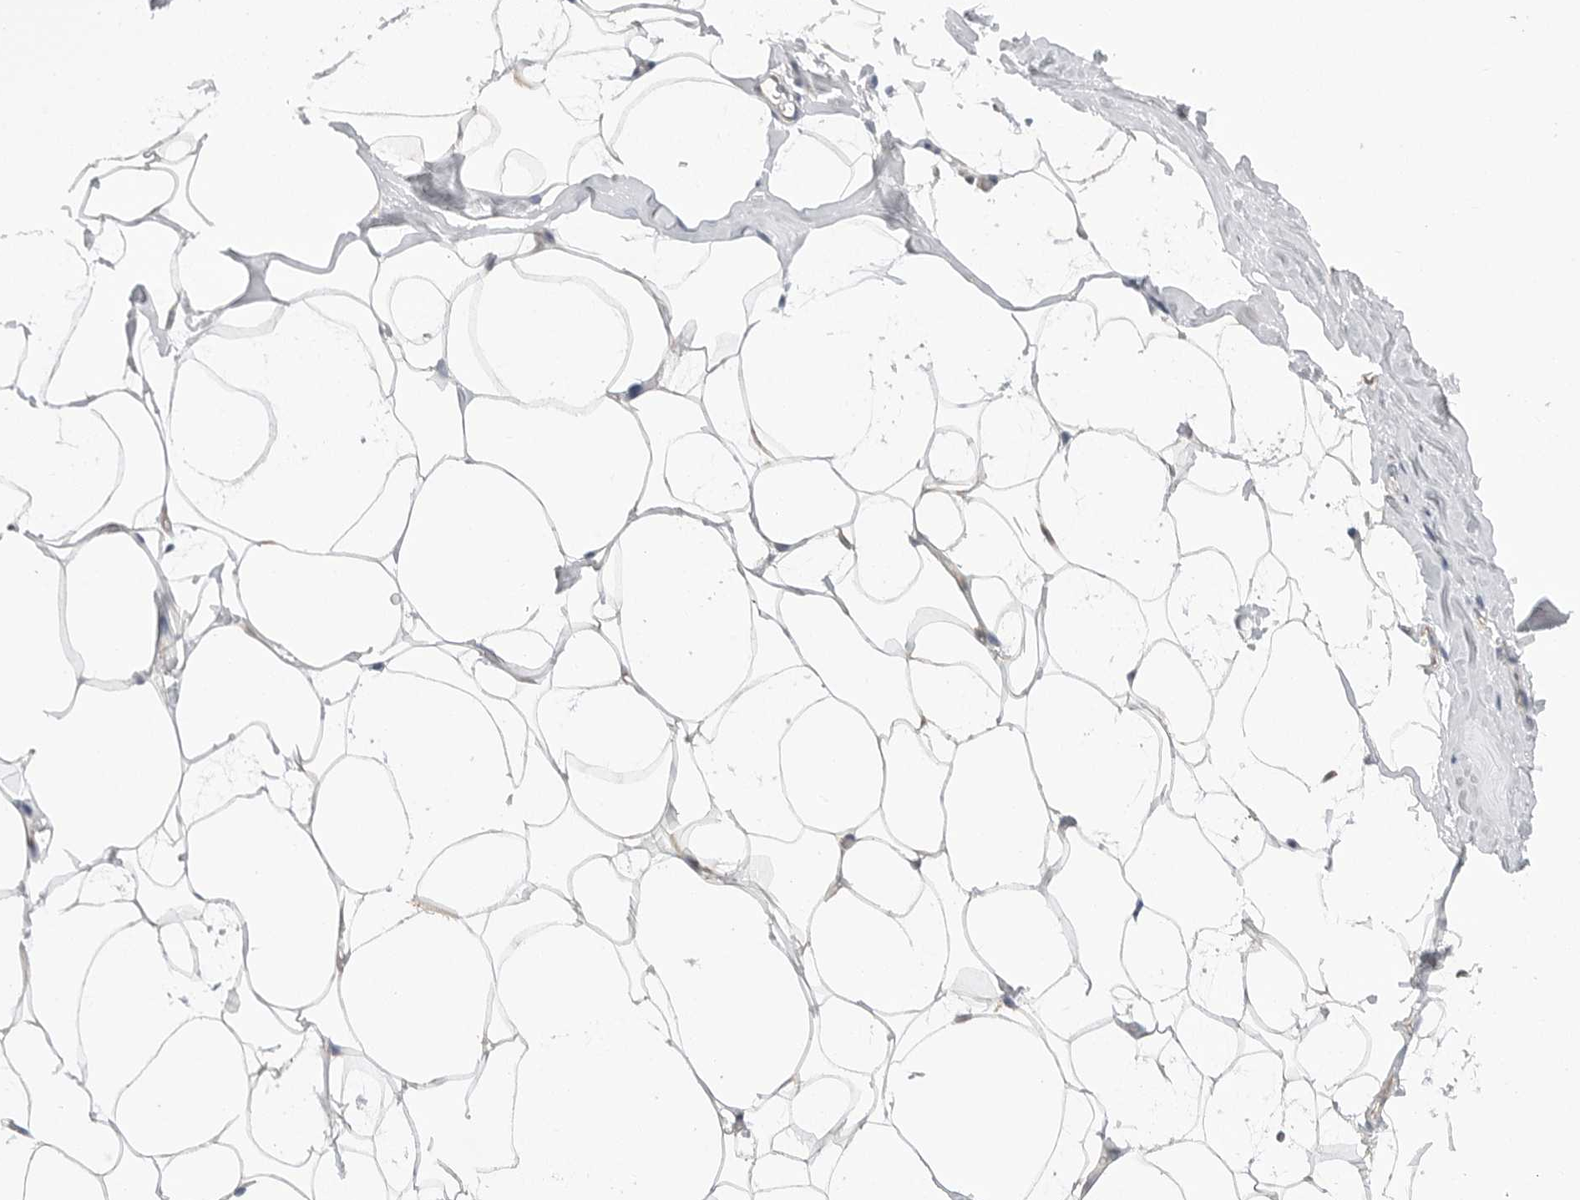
{"staining": {"intensity": "negative", "quantity": "none", "location": "none"}, "tissue": "adipose tissue", "cell_type": "Adipocytes", "image_type": "normal", "snomed": [{"axis": "morphology", "description": "Normal tissue, NOS"}, {"axis": "morphology", "description": "Fibrosis, NOS"}, {"axis": "topography", "description": "Breast"}, {"axis": "topography", "description": "Adipose tissue"}], "caption": "An immunohistochemistry micrograph of benign adipose tissue is shown. There is no staining in adipocytes of adipose tissue. (DAB (3,3'-diaminobenzidine) IHC with hematoxylin counter stain).", "gene": "FBXO43", "patient": {"sex": "female", "age": 39}}